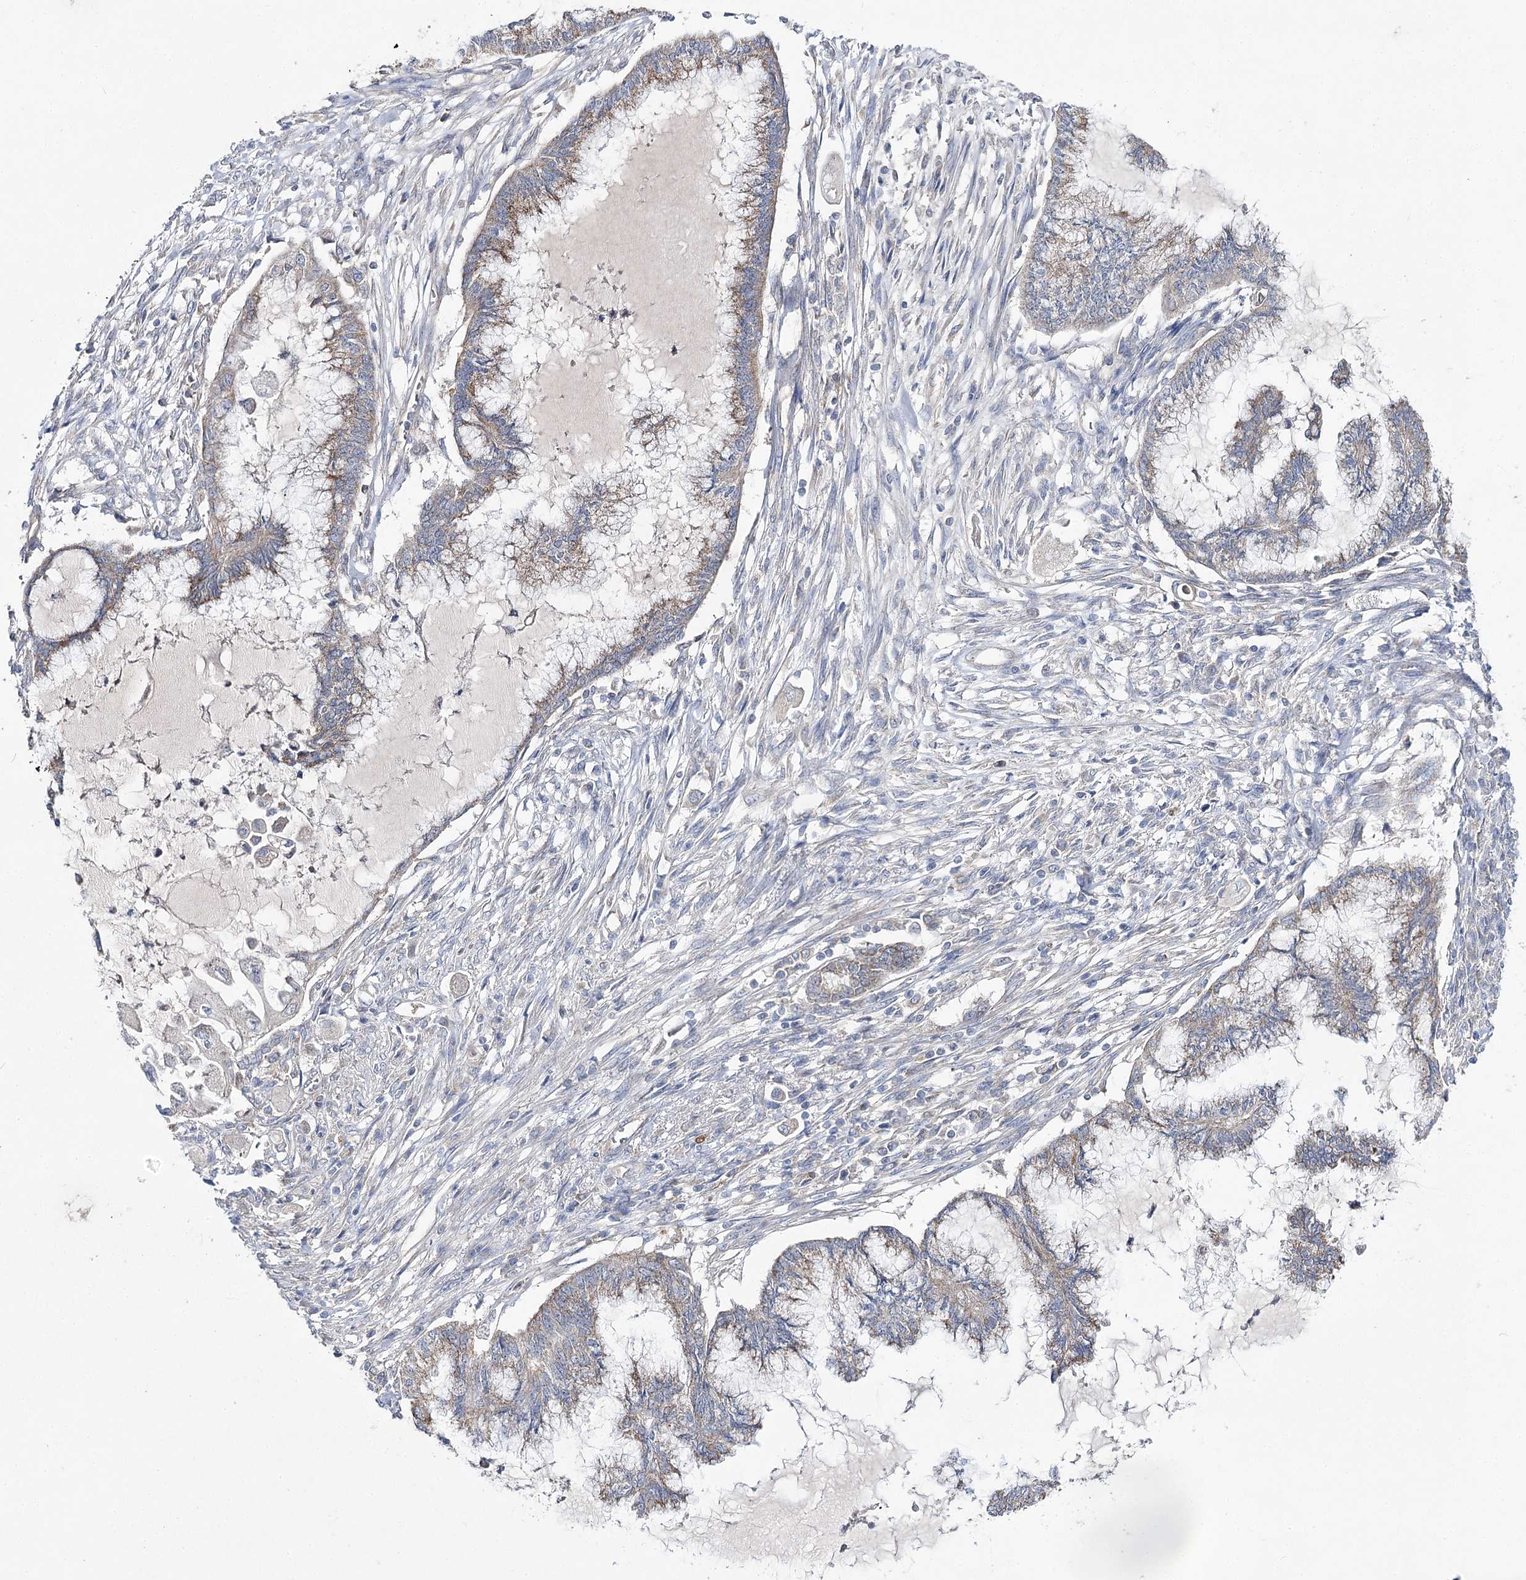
{"staining": {"intensity": "weak", "quantity": "25%-75%", "location": "cytoplasmic/membranous"}, "tissue": "endometrial cancer", "cell_type": "Tumor cells", "image_type": "cancer", "snomed": [{"axis": "morphology", "description": "Adenocarcinoma, NOS"}, {"axis": "topography", "description": "Endometrium"}], "caption": "Endometrial cancer tissue shows weak cytoplasmic/membranous positivity in about 25%-75% of tumor cells The staining was performed using DAB, with brown indicating positive protein expression. Nuclei are stained blue with hematoxylin.", "gene": "AURKC", "patient": {"sex": "female", "age": 86}}